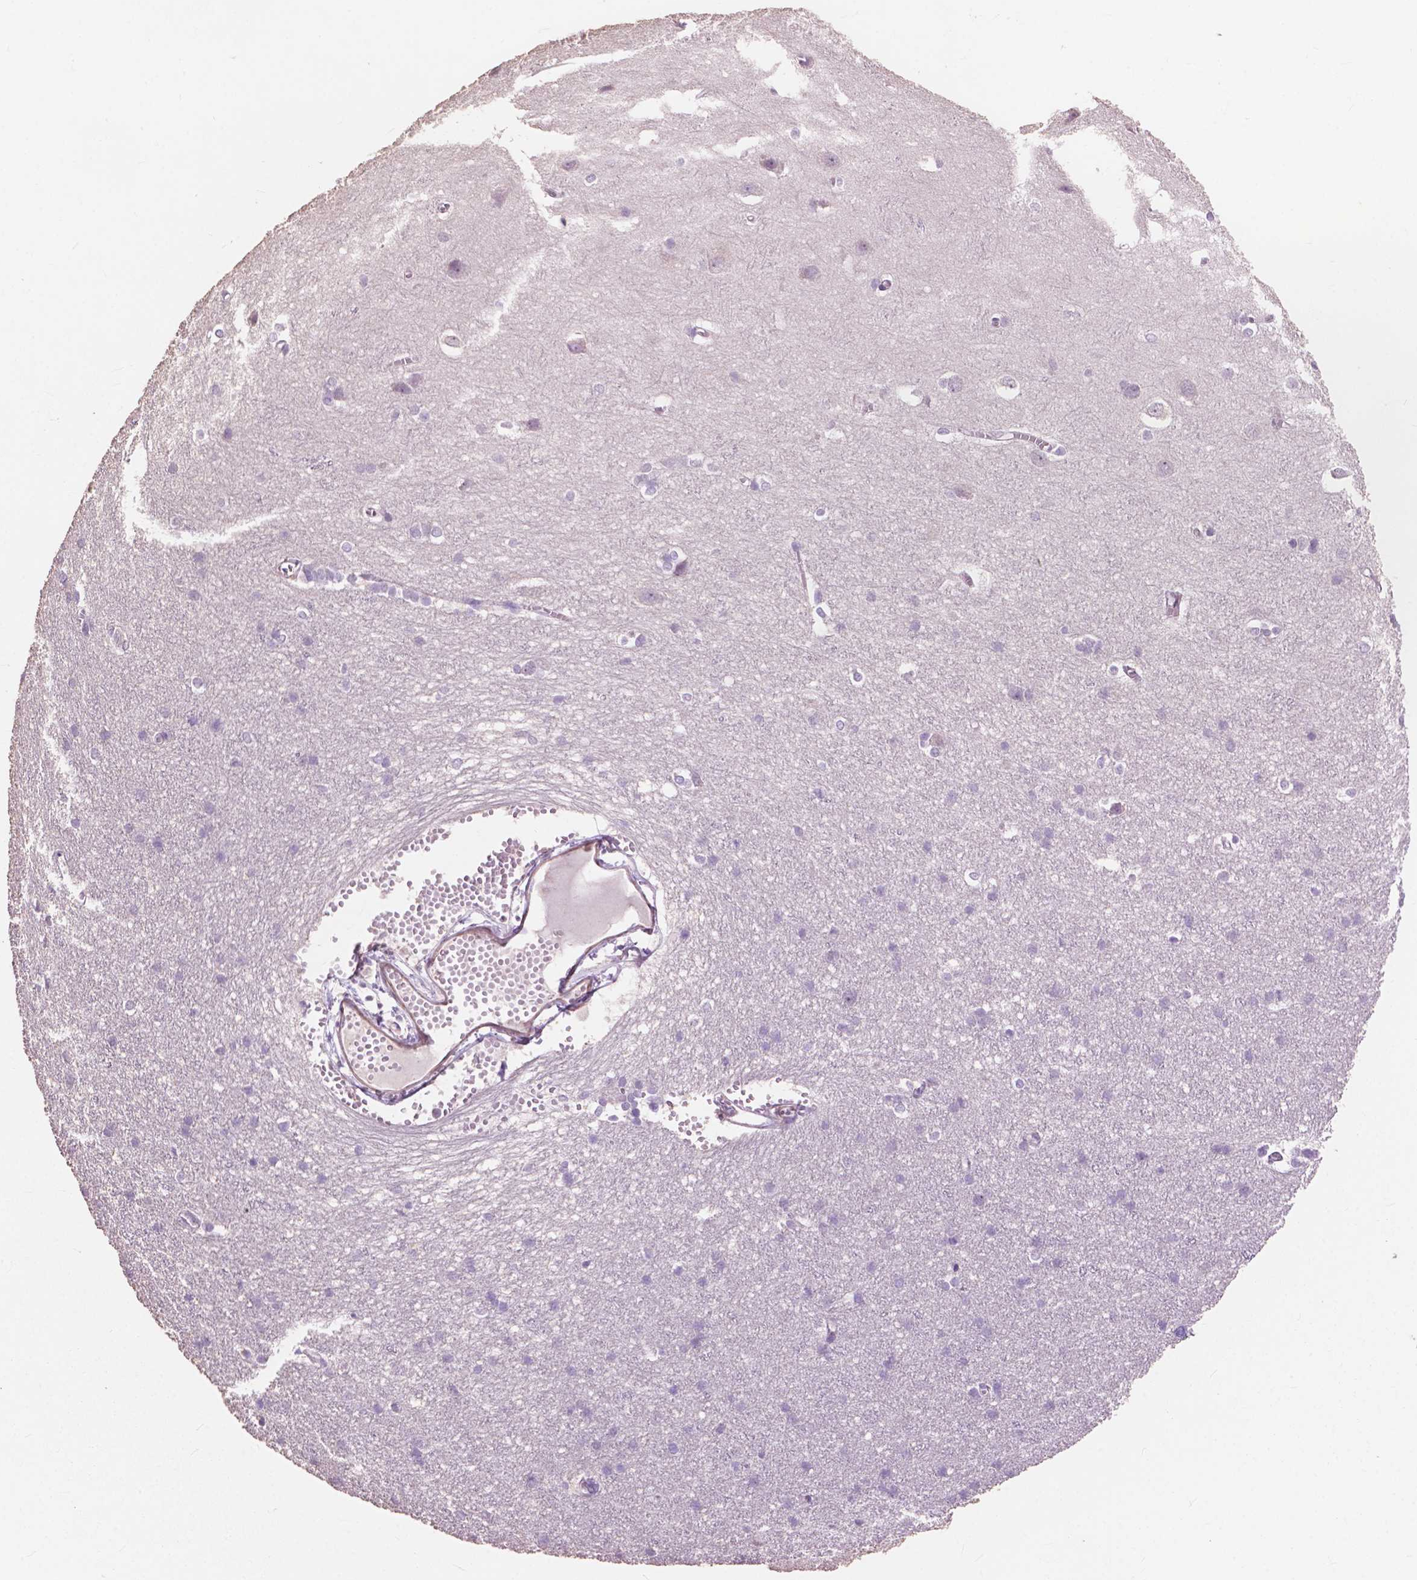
{"staining": {"intensity": "moderate", "quantity": "<25%", "location": "cytoplasmic/membranous"}, "tissue": "cerebral cortex", "cell_type": "Endothelial cells", "image_type": "normal", "snomed": [{"axis": "morphology", "description": "Normal tissue, NOS"}, {"axis": "topography", "description": "Cerebral cortex"}], "caption": "Immunohistochemistry (IHC) of benign human cerebral cortex shows low levels of moderate cytoplasmic/membranous staining in approximately <25% of endothelial cells.", "gene": "FNIP1", "patient": {"sex": "male", "age": 37}}